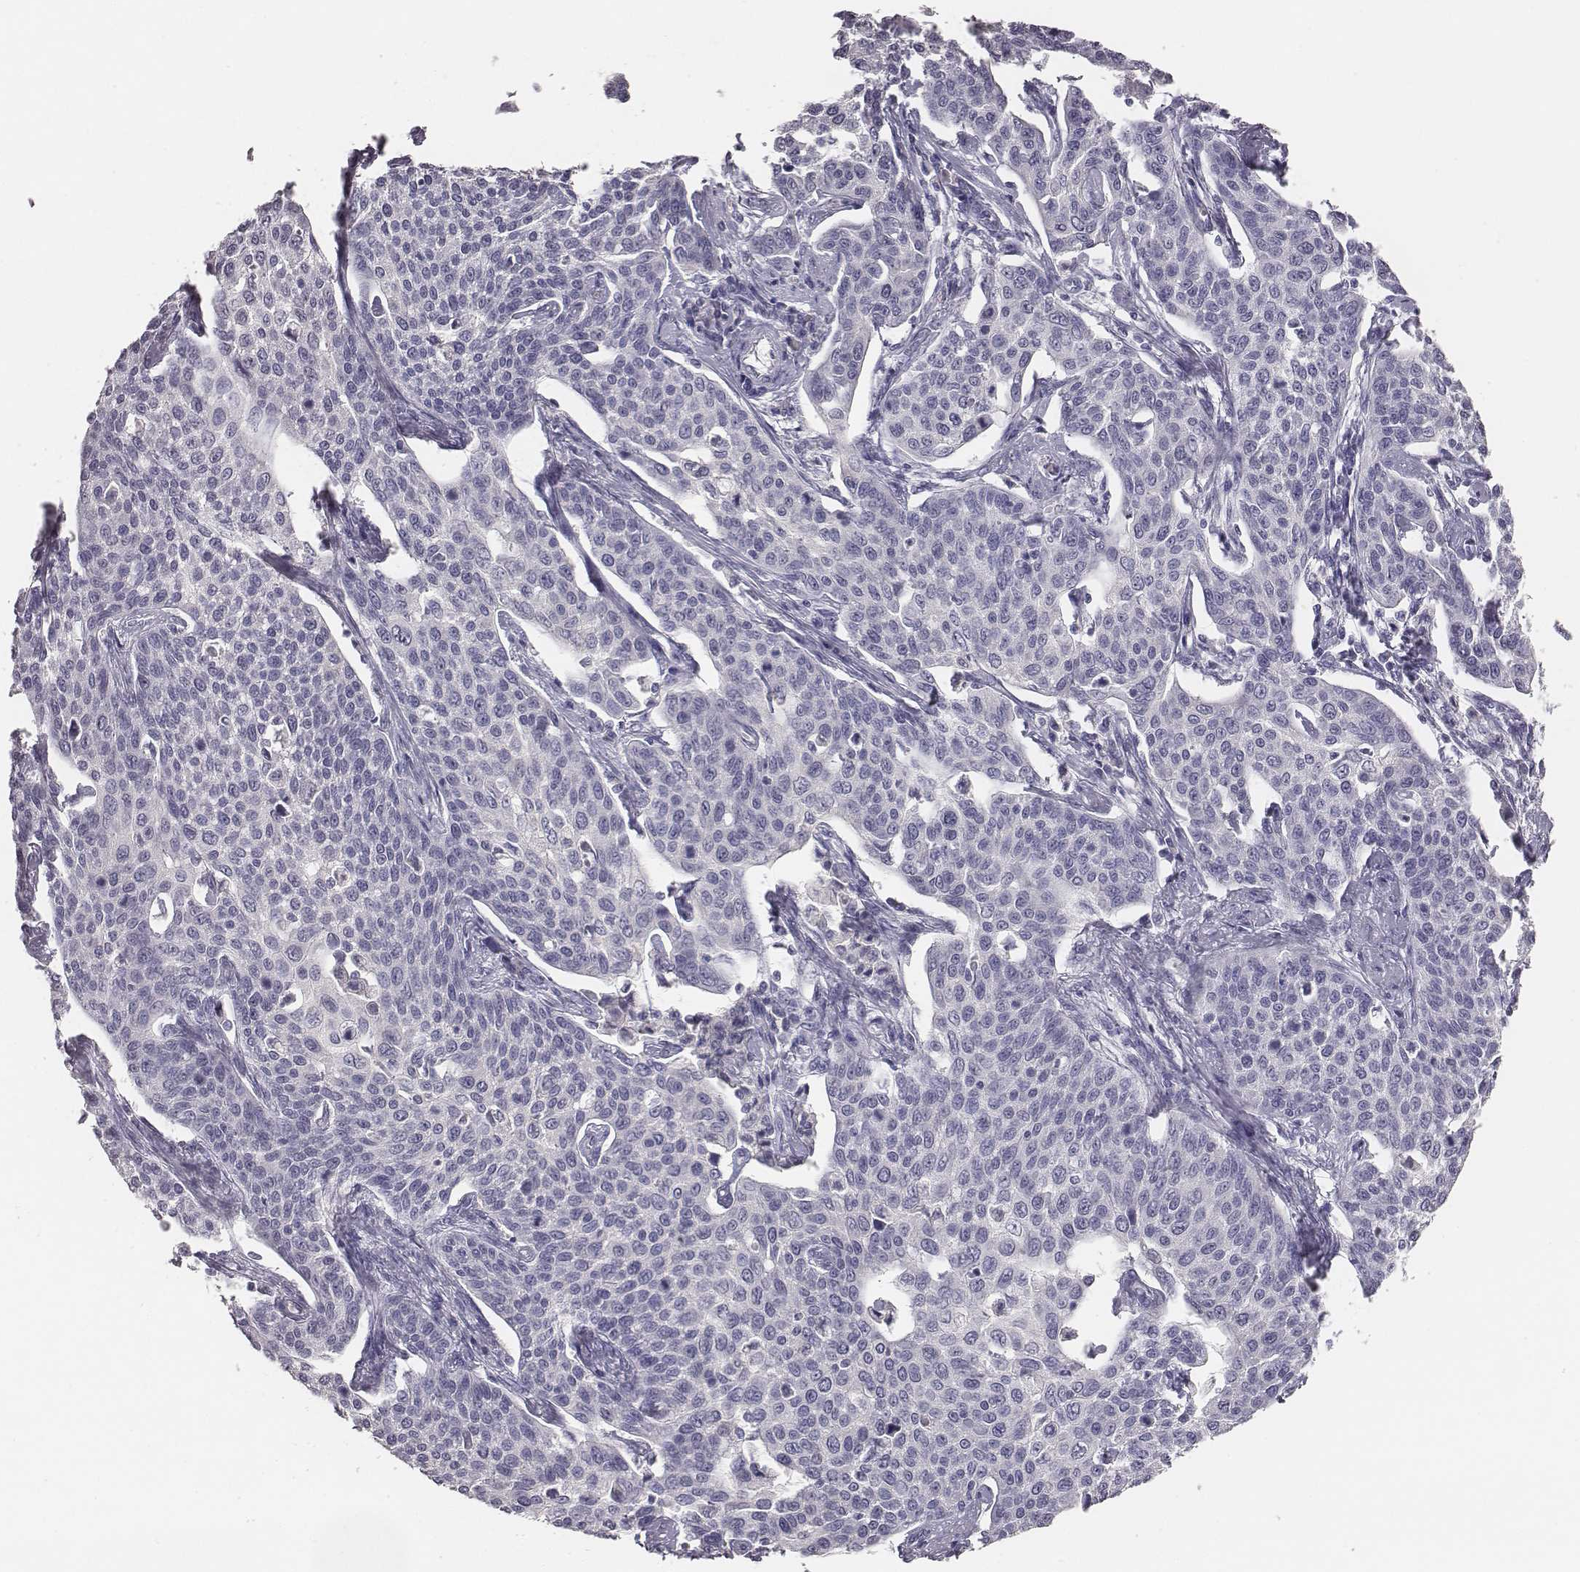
{"staining": {"intensity": "negative", "quantity": "none", "location": "none"}, "tissue": "cervical cancer", "cell_type": "Tumor cells", "image_type": "cancer", "snomed": [{"axis": "morphology", "description": "Squamous cell carcinoma, NOS"}, {"axis": "topography", "description": "Cervix"}], "caption": "Immunohistochemical staining of cervical cancer displays no significant staining in tumor cells.", "gene": "MYH6", "patient": {"sex": "female", "age": 34}}